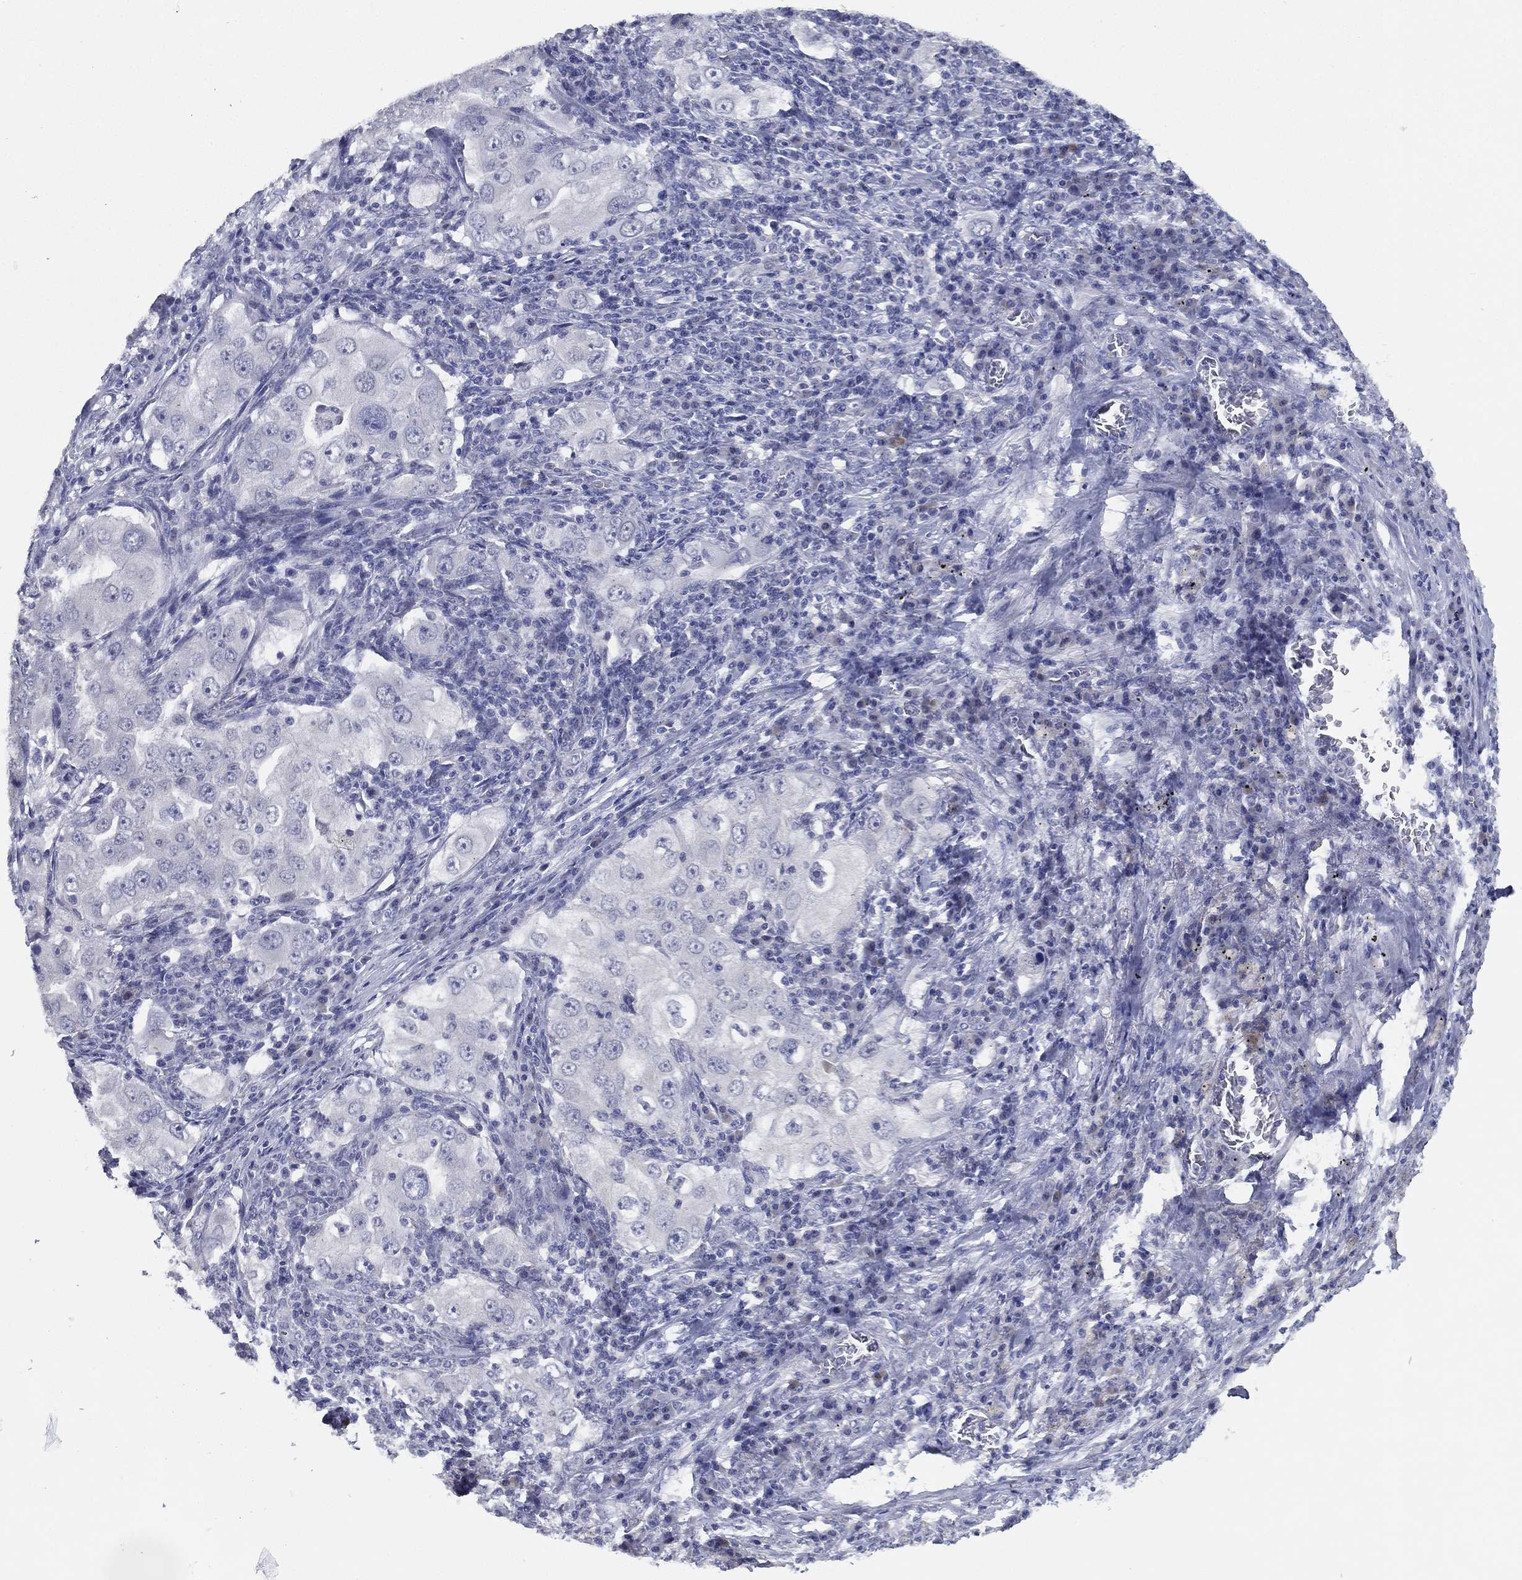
{"staining": {"intensity": "negative", "quantity": "none", "location": "none"}, "tissue": "lung cancer", "cell_type": "Tumor cells", "image_type": "cancer", "snomed": [{"axis": "morphology", "description": "Adenocarcinoma, NOS"}, {"axis": "topography", "description": "Lung"}], "caption": "The histopathology image exhibits no significant positivity in tumor cells of lung cancer.", "gene": "SLC13A4", "patient": {"sex": "female", "age": 61}}